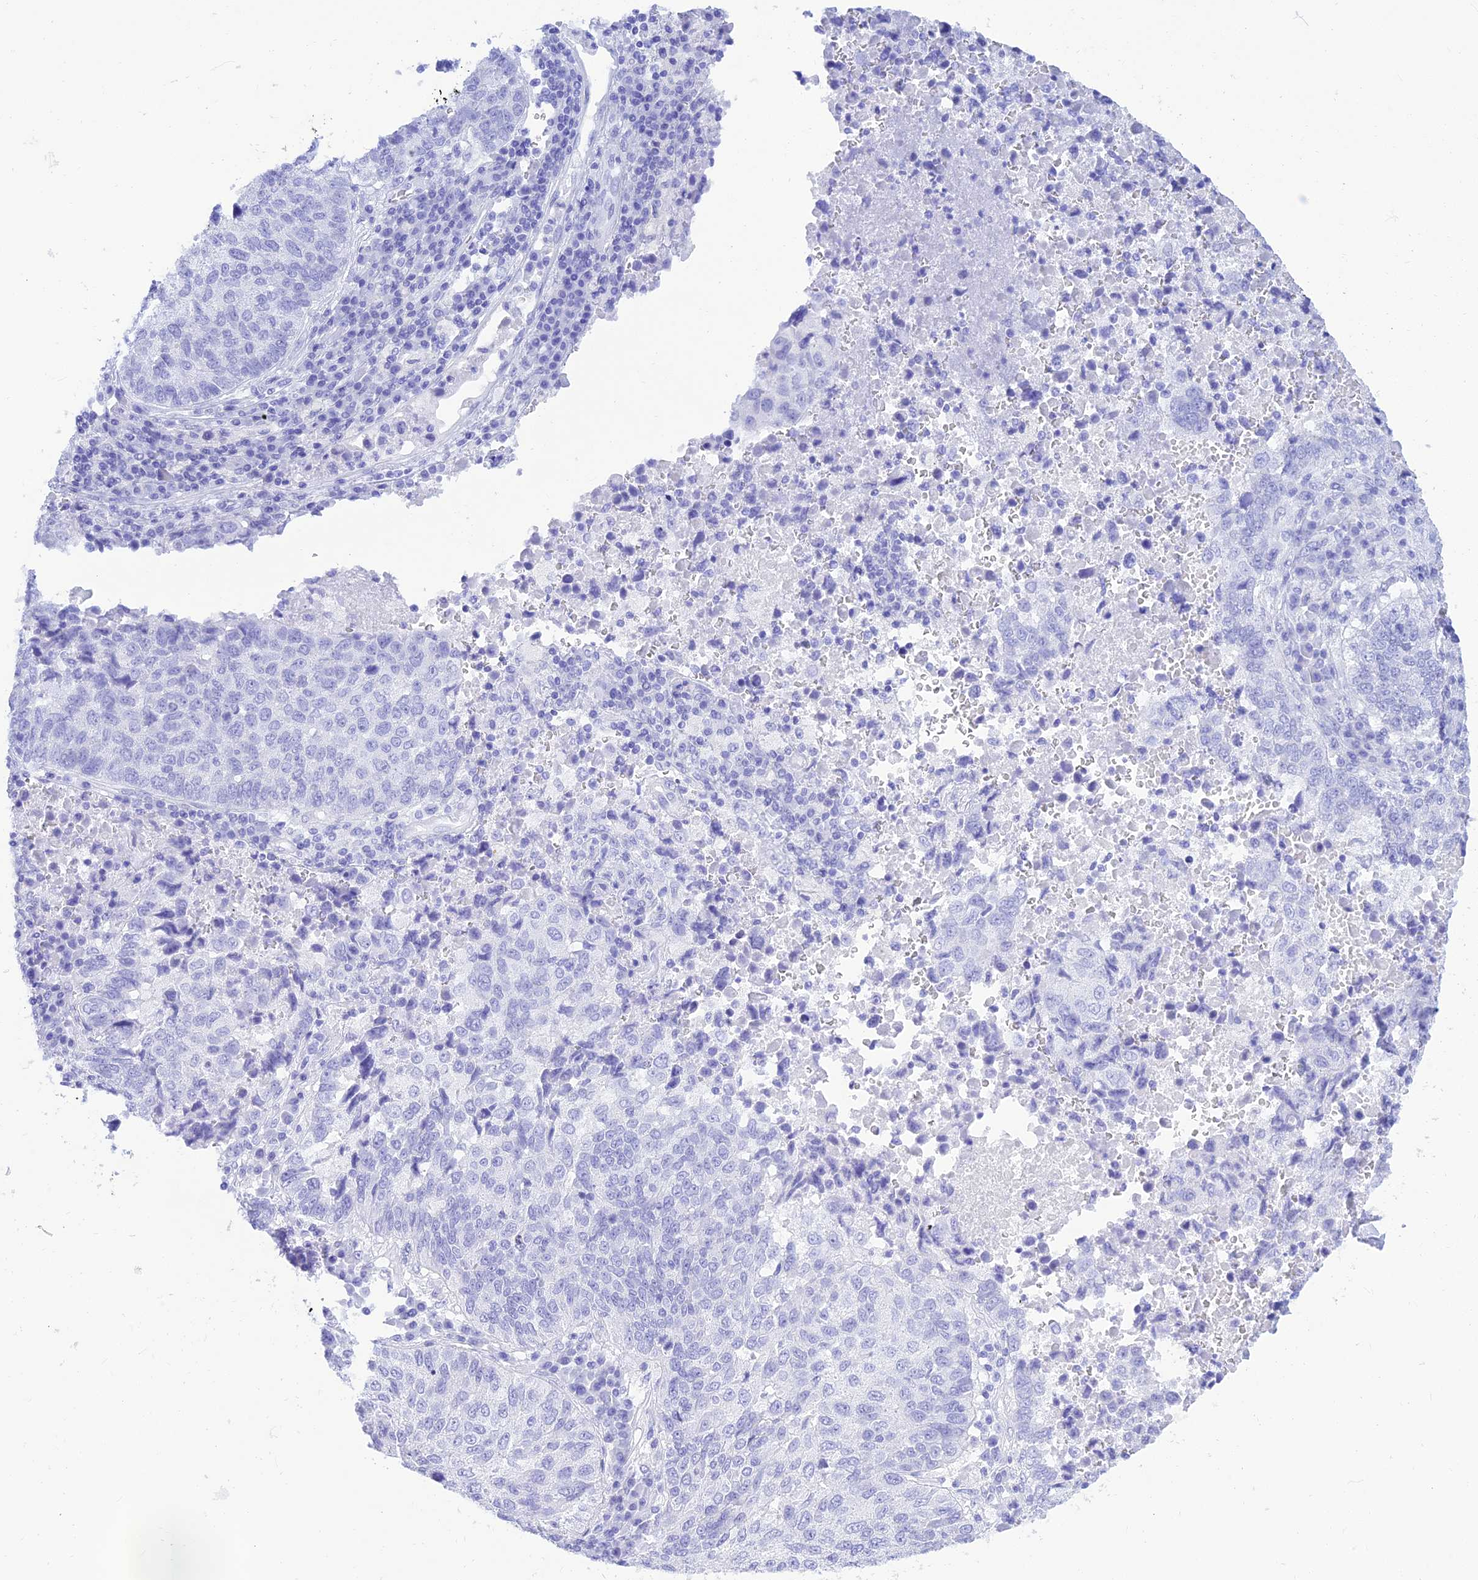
{"staining": {"intensity": "negative", "quantity": "none", "location": "none"}, "tissue": "lung cancer", "cell_type": "Tumor cells", "image_type": "cancer", "snomed": [{"axis": "morphology", "description": "Squamous cell carcinoma, NOS"}, {"axis": "topography", "description": "Lung"}], "caption": "This is a image of IHC staining of lung cancer (squamous cell carcinoma), which shows no expression in tumor cells.", "gene": "PRNP", "patient": {"sex": "male", "age": 73}}